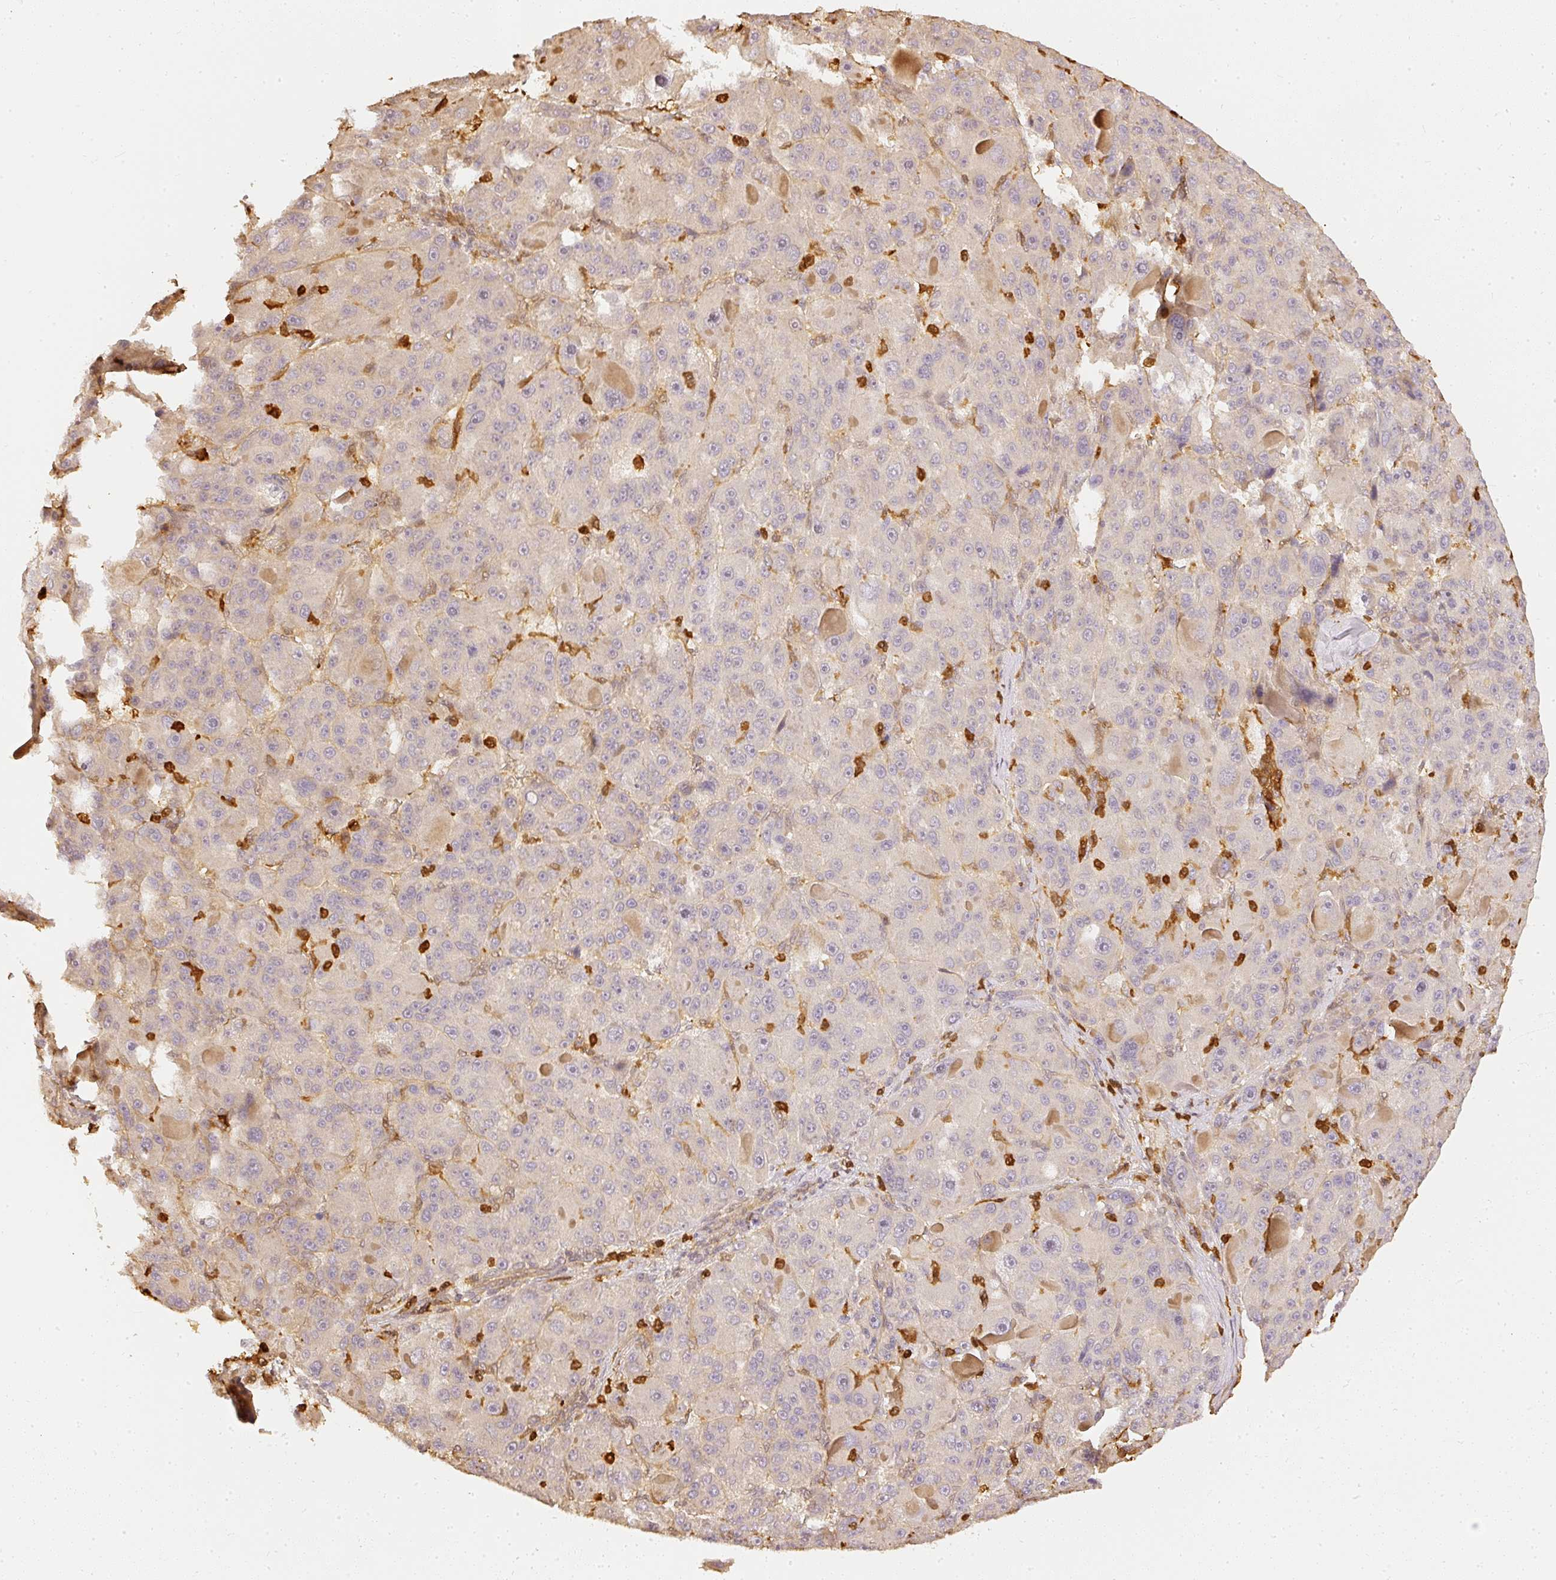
{"staining": {"intensity": "negative", "quantity": "none", "location": "none"}, "tissue": "liver cancer", "cell_type": "Tumor cells", "image_type": "cancer", "snomed": [{"axis": "morphology", "description": "Carcinoma, Hepatocellular, NOS"}, {"axis": "topography", "description": "Liver"}], "caption": "Tumor cells show no significant protein staining in hepatocellular carcinoma (liver).", "gene": "PFN1", "patient": {"sex": "male", "age": 76}}